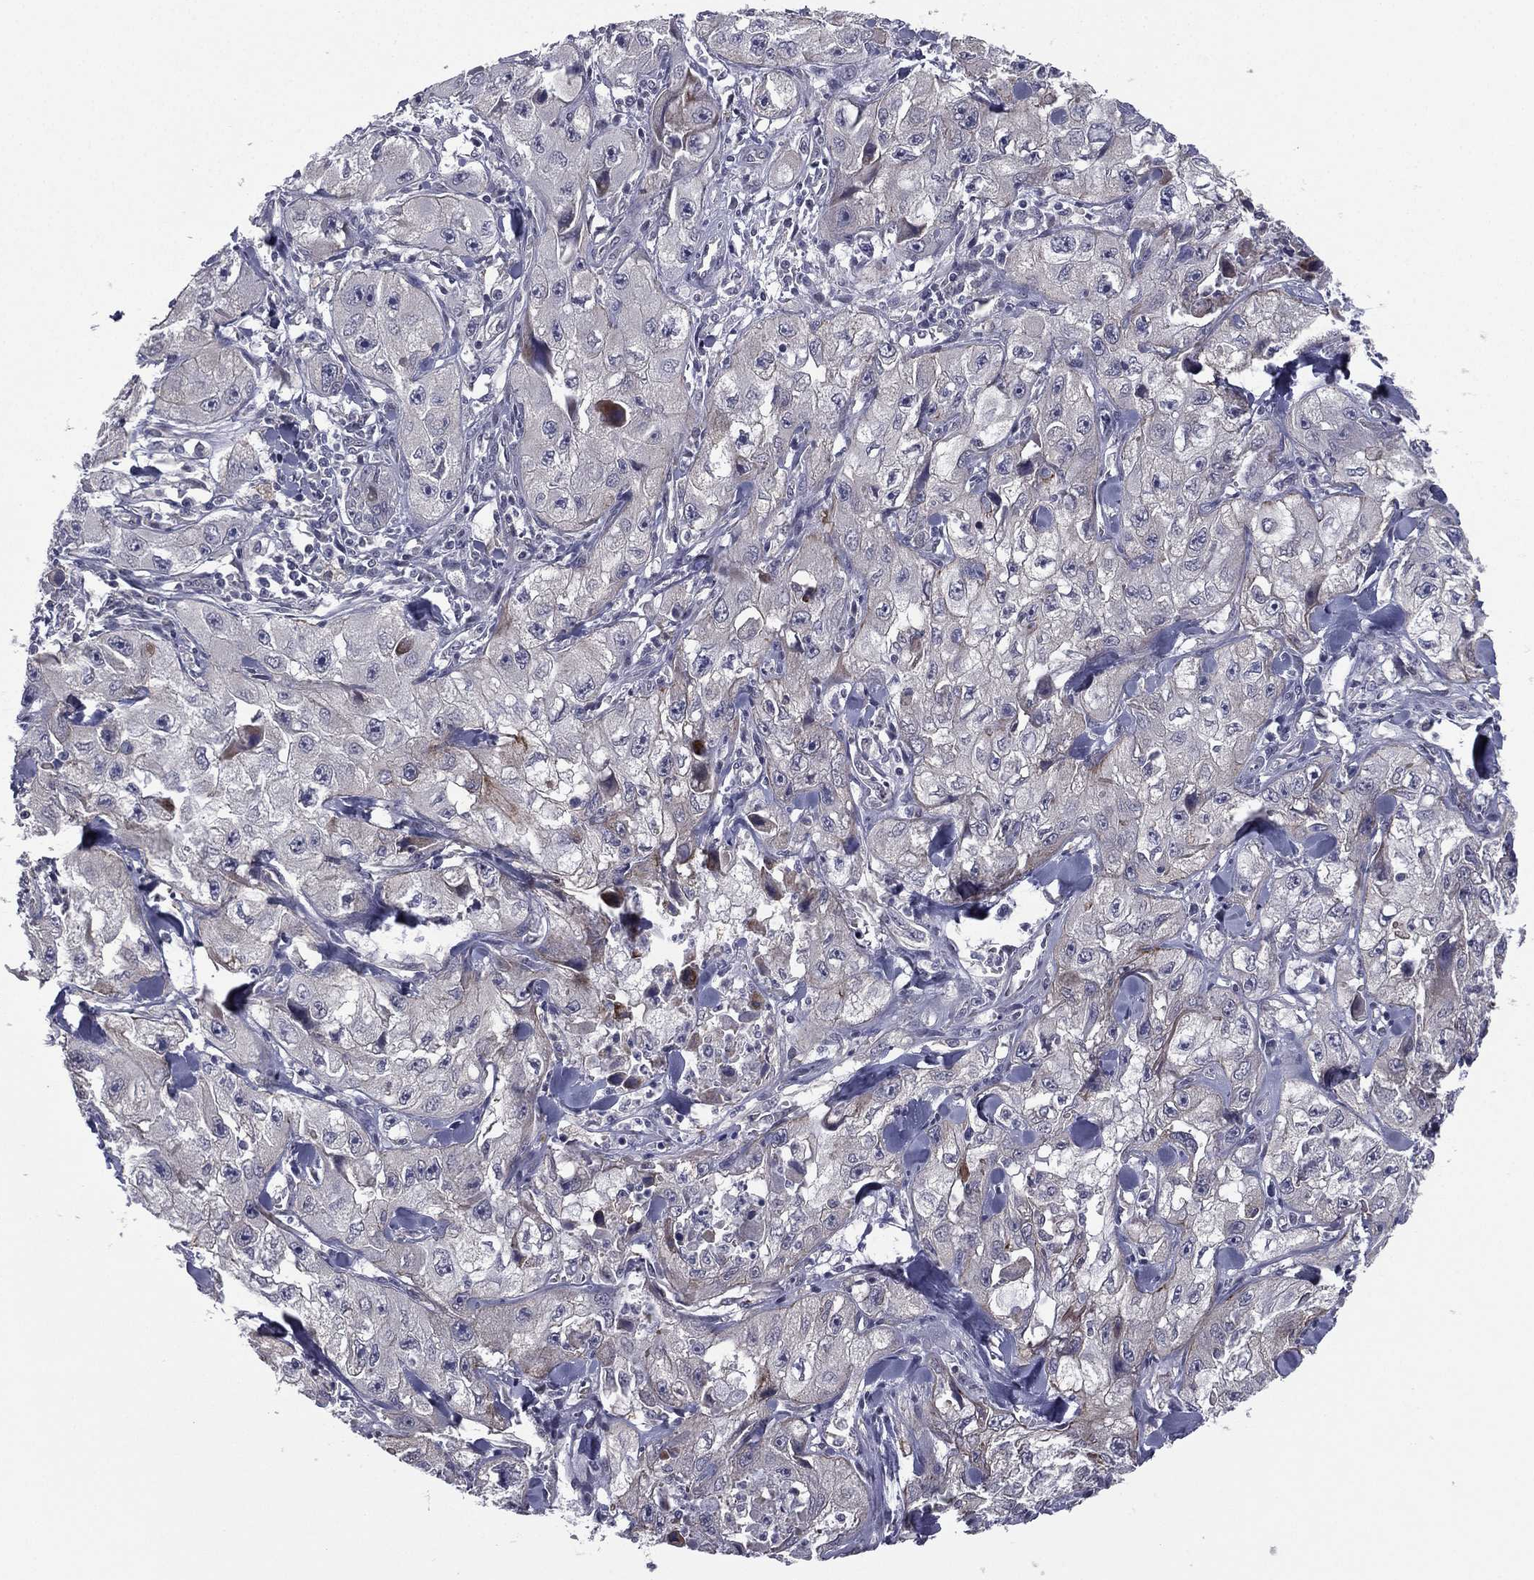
{"staining": {"intensity": "negative", "quantity": "none", "location": "none"}, "tissue": "skin cancer", "cell_type": "Tumor cells", "image_type": "cancer", "snomed": [{"axis": "morphology", "description": "Squamous cell carcinoma, NOS"}, {"axis": "topography", "description": "Skin"}, {"axis": "topography", "description": "Subcutis"}], "caption": "IHC micrograph of human skin cancer (squamous cell carcinoma) stained for a protein (brown), which exhibits no positivity in tumor cells.", "gene": "ACTRT2", "patient": {"sex": "male", "age": 73}}